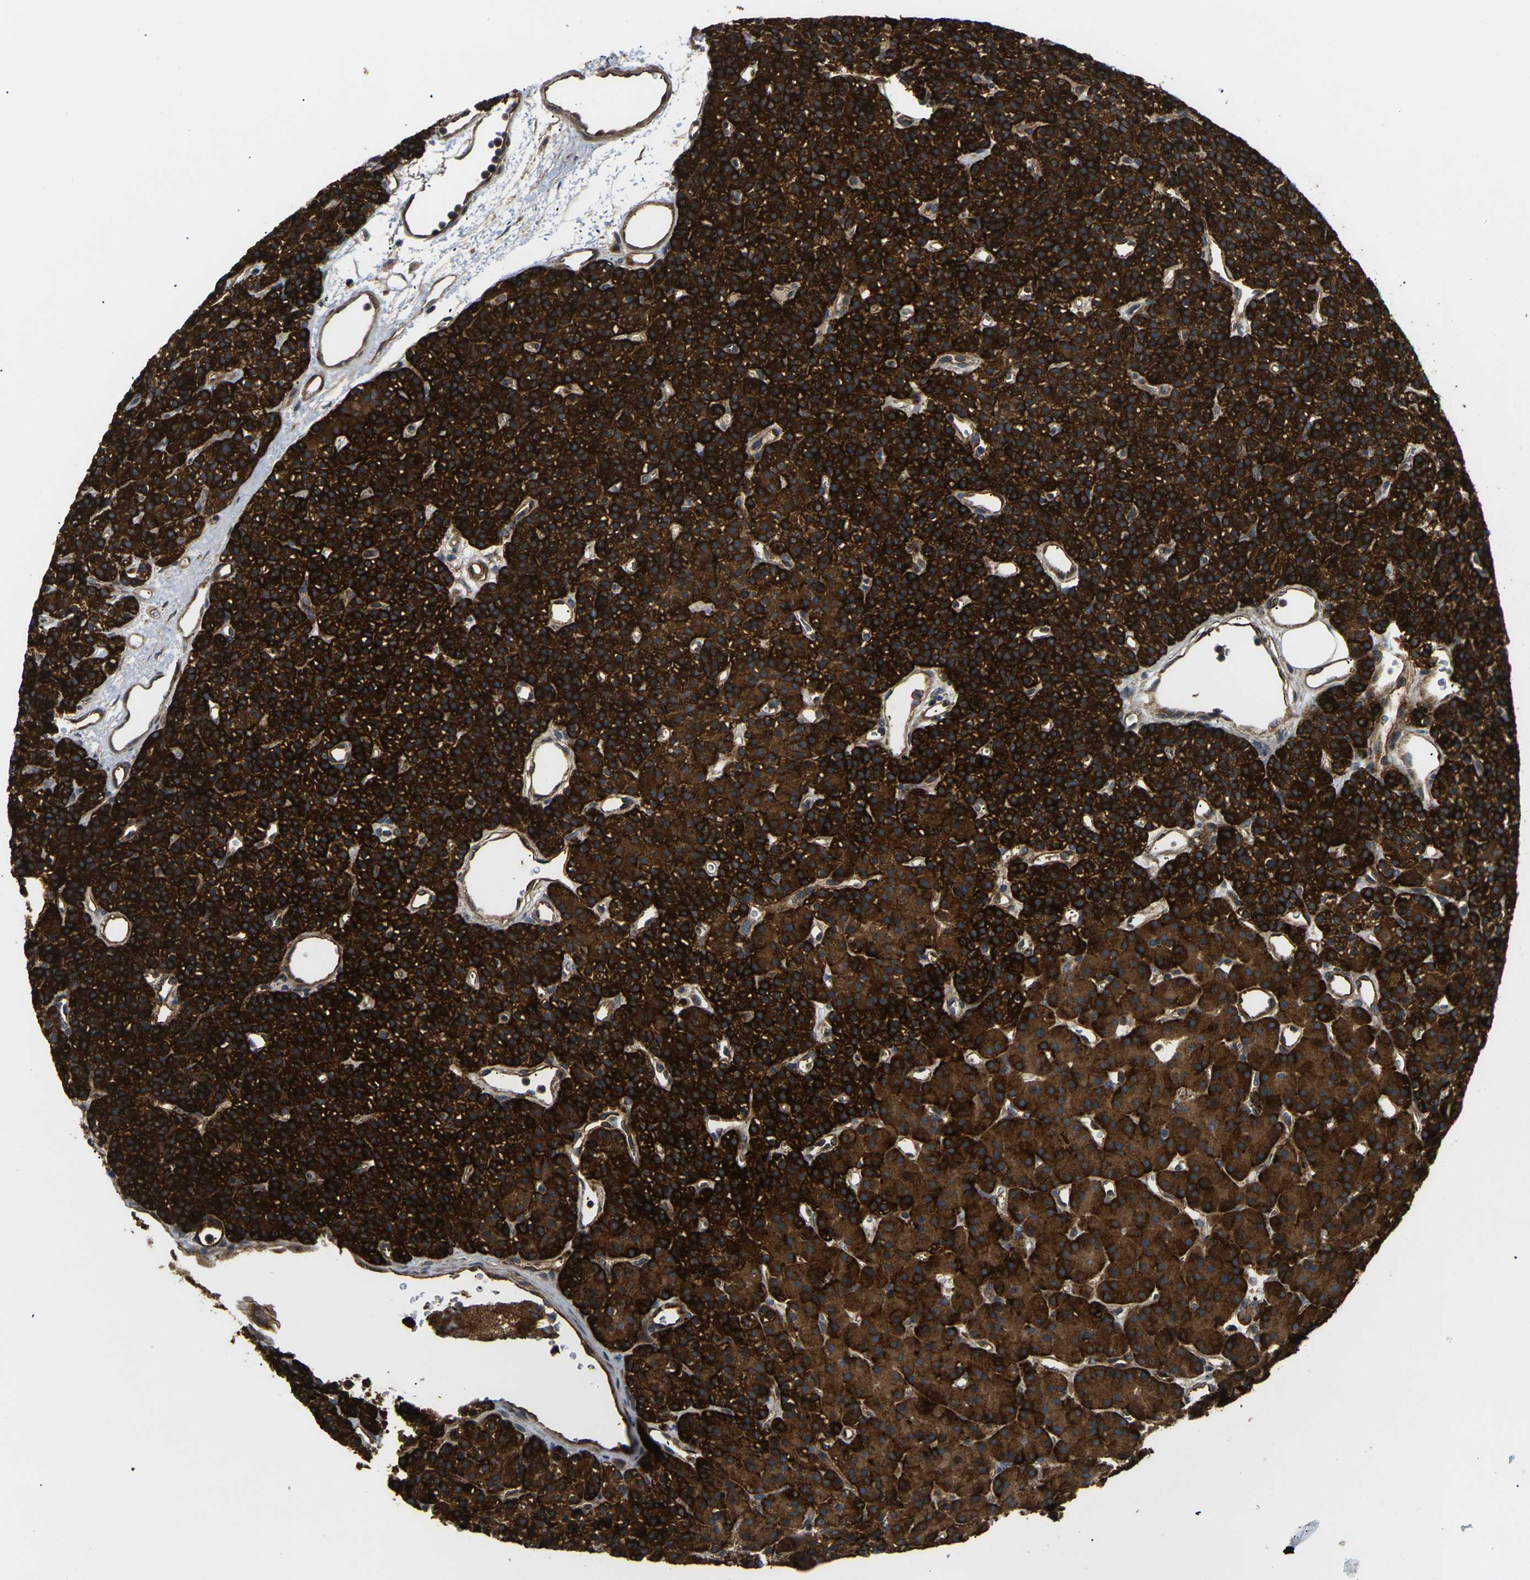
{"staining": {"intensity": "strong", "quantity": ">75%", "location": "cytoplasmic/membranous"}, "tissue": "parathyroid gland", "cell_type": "Glandular cells", "image_type": "normal", "snomed": [{"axis": "morphology", "description": "Normal tissue, NOS"}, {"axis": "morphology", "description": "Hyperplasia, NOS"}, {"axis": "topography", "description": "Parathyroid gland"}], "caption": "IHC image of normal parathyroid gland: parathyroid gland stained using immunohistochemistry (IHC) displays high levels of strong protein expression localized specifically in the cytoplasmic/membranous of glandular cells, appearing as a cytoplasmic/membranous brown color.", "gene": "ECE1", "patient": {"sex": "male", "age": 44}}